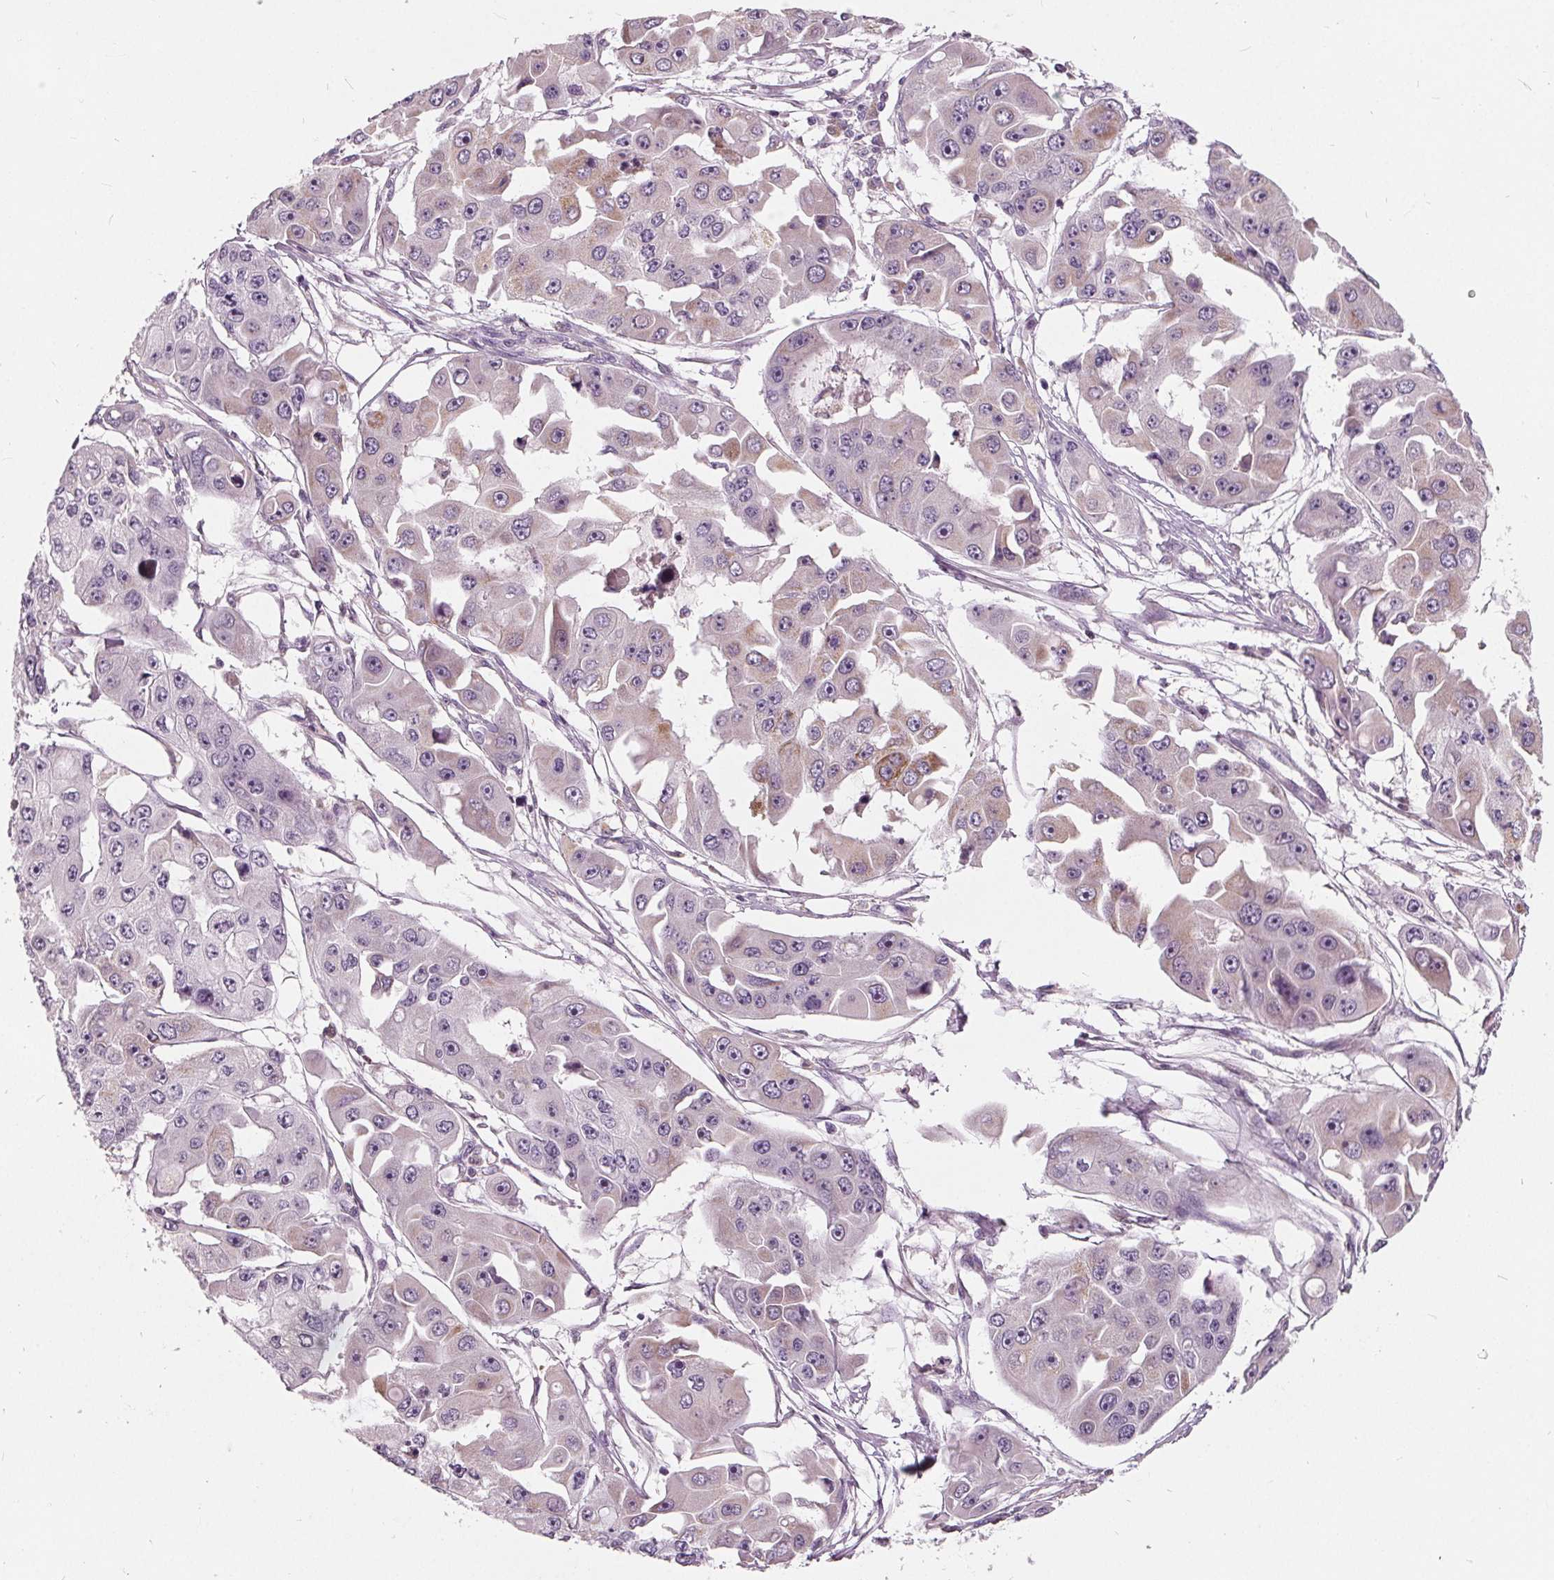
{"staining": {"intensity": "weak", "quantity": "<25%", "location": "cytoplasmic/membranous"}, "tissue": "ovarian cancer", "cell_type": "Tumor cells", "image_type": "cancer", "snomed": [{"axis": "morphology", "description": "Cystadenocarcinoma, serous, NOS"}, {"axis": "topography", "description": "Ovary"}], "caption": "High magnification brightfield microscopy of ovarian cancer (serous cystadenocarcinoma) stained with DAB (brown) and counterstained with hematoxylin (blue): tumor cells show no significant expression.", "gene": "ECI2", "patient": {"sex": "female", "age": 56}}